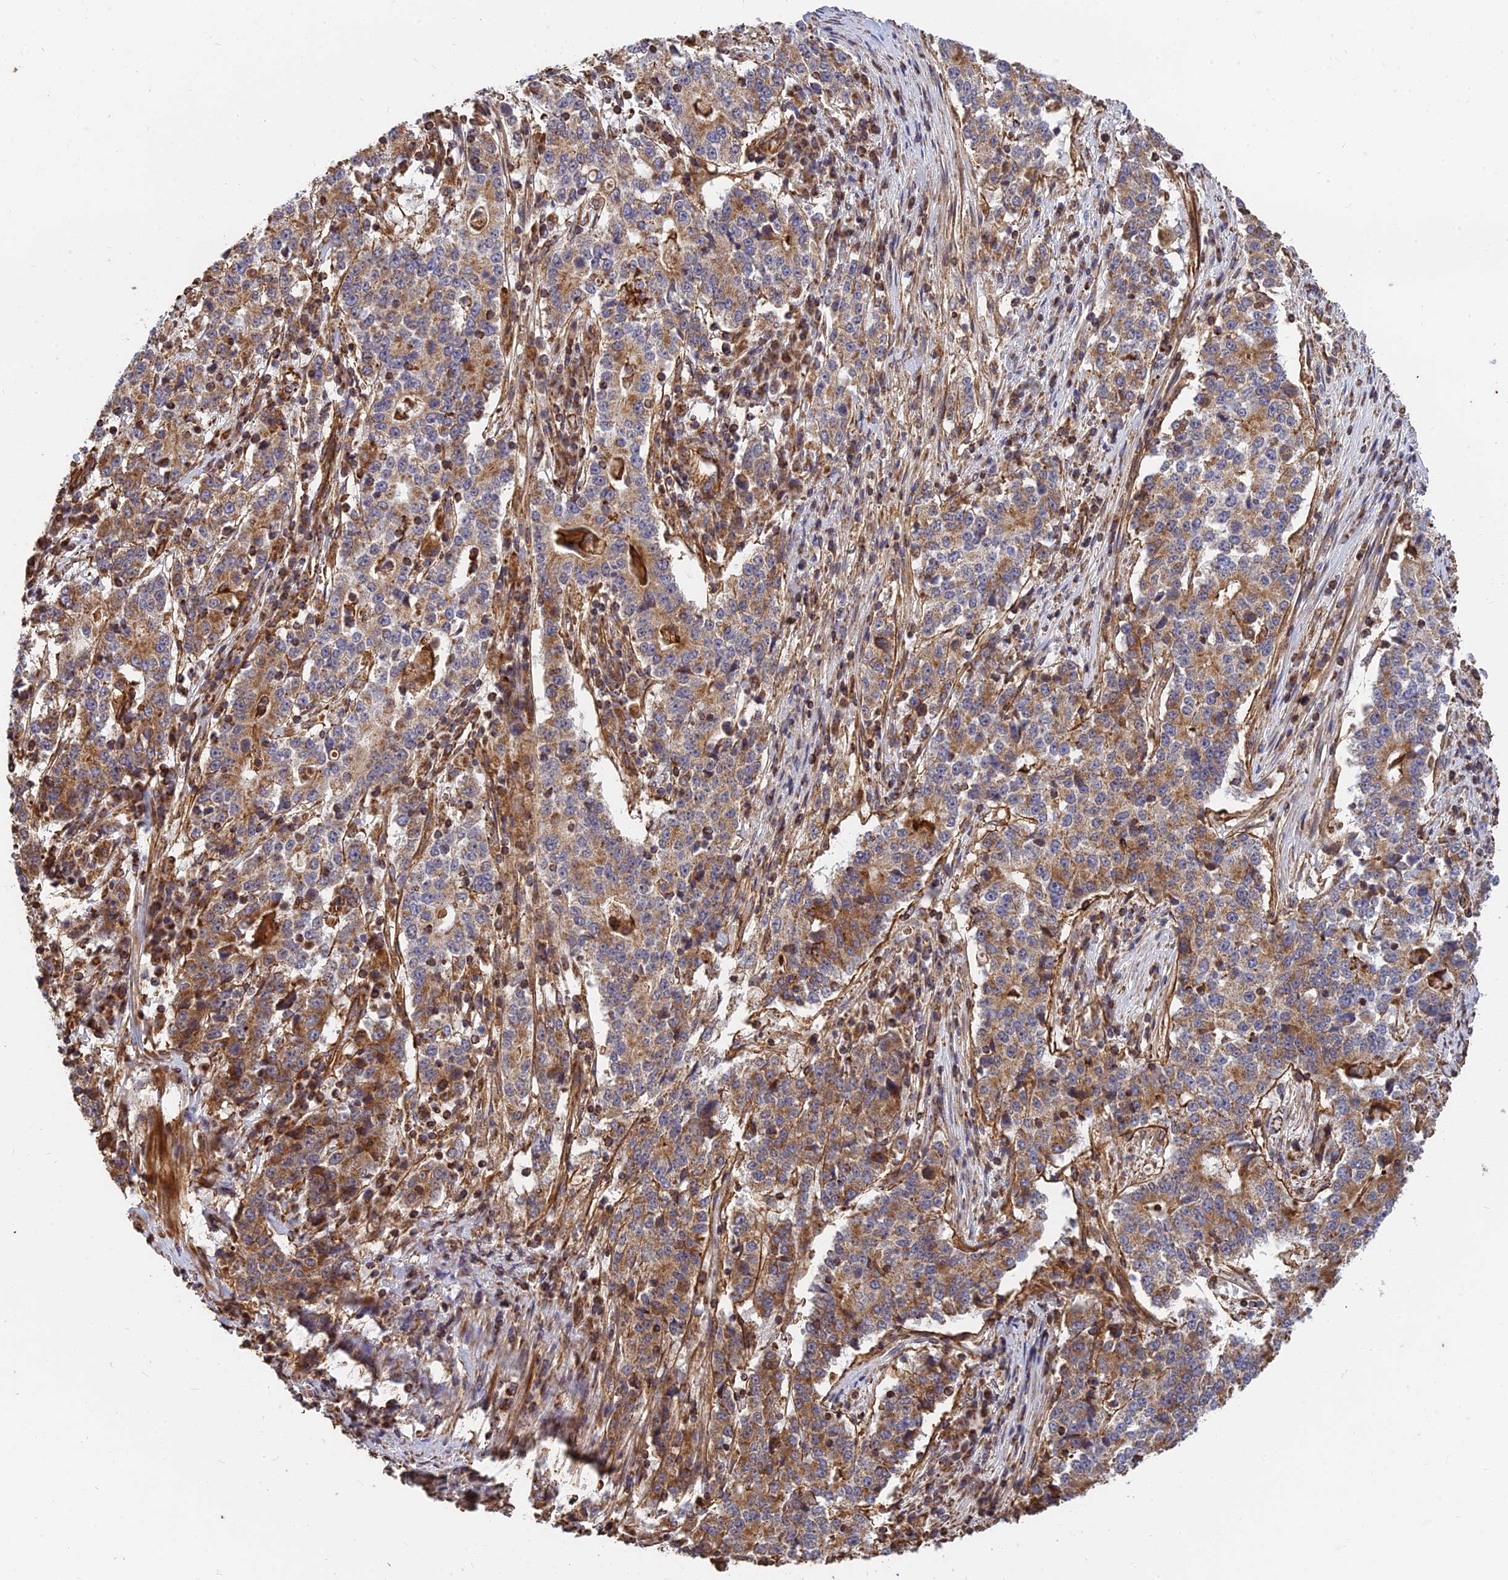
{"staining": {"intensity": "moderate", "quantity": ">75%", "location": "cytoplasmic/membranous"}, "tissue": "stomach cancer", "cell_type": "Tumor cells", "image_type": "cancer", "snomed": [{"axis": "morphology", "description": "Adenocarcinoma, NOS"}, {"axis": "topography", "description": "Stomach"}], "caption": "IHC micrograph of neoplastic tissue: human adenocarcinoma (stomach) stained using immunohistochemistry displays medium levels of moderate protein expression localized specifically in the cytoplasmic/membranous of tumor cells, appearing as a cytoplasmic/membranous brown color.", "gene": "DSTYK", "patient": {"sex": "male", "age": 59}}